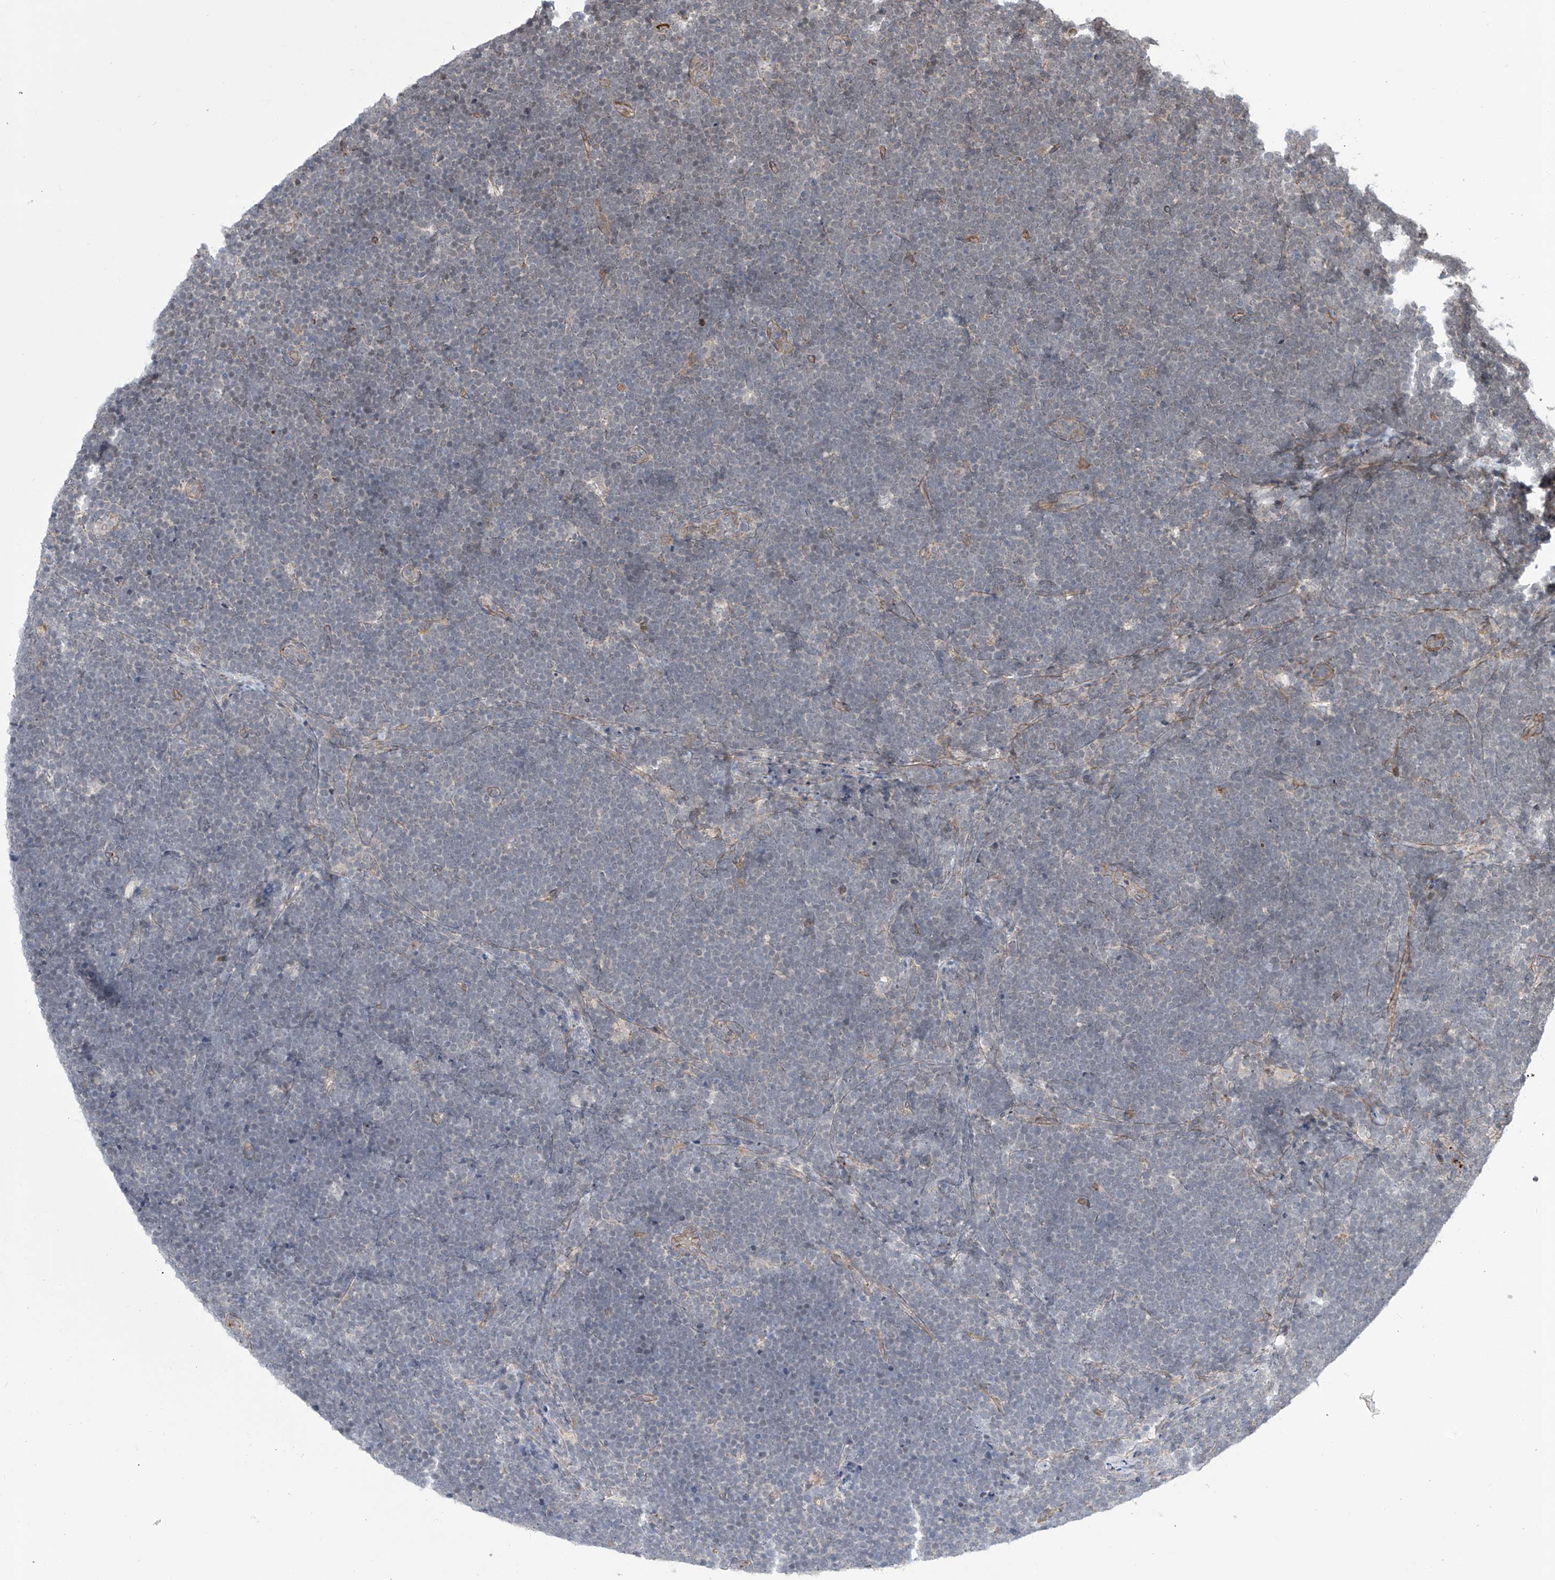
{"staining": {"intensity": "negative", "quantity": "none", "location": "none"}, "tissue": "lymphoma", "cell_type": "Tumor cells", "image_type": "cancer", "snomed": [{"axis": "morphology", "description": "Malignant lymphoma, non-Hodgkin's type, High grade"}, {"axis": "topography", "description": "Lymph node"}], "caption": "High power microscopy photomicrograph of an immunohistochemistry histopathology image of malignant lymphoma, non-Hodgkin's type (high-grade), revealing no significant expression in tumor cells.", "gene": "APAF1", "patient": {"sex": "male", "age": 13}}